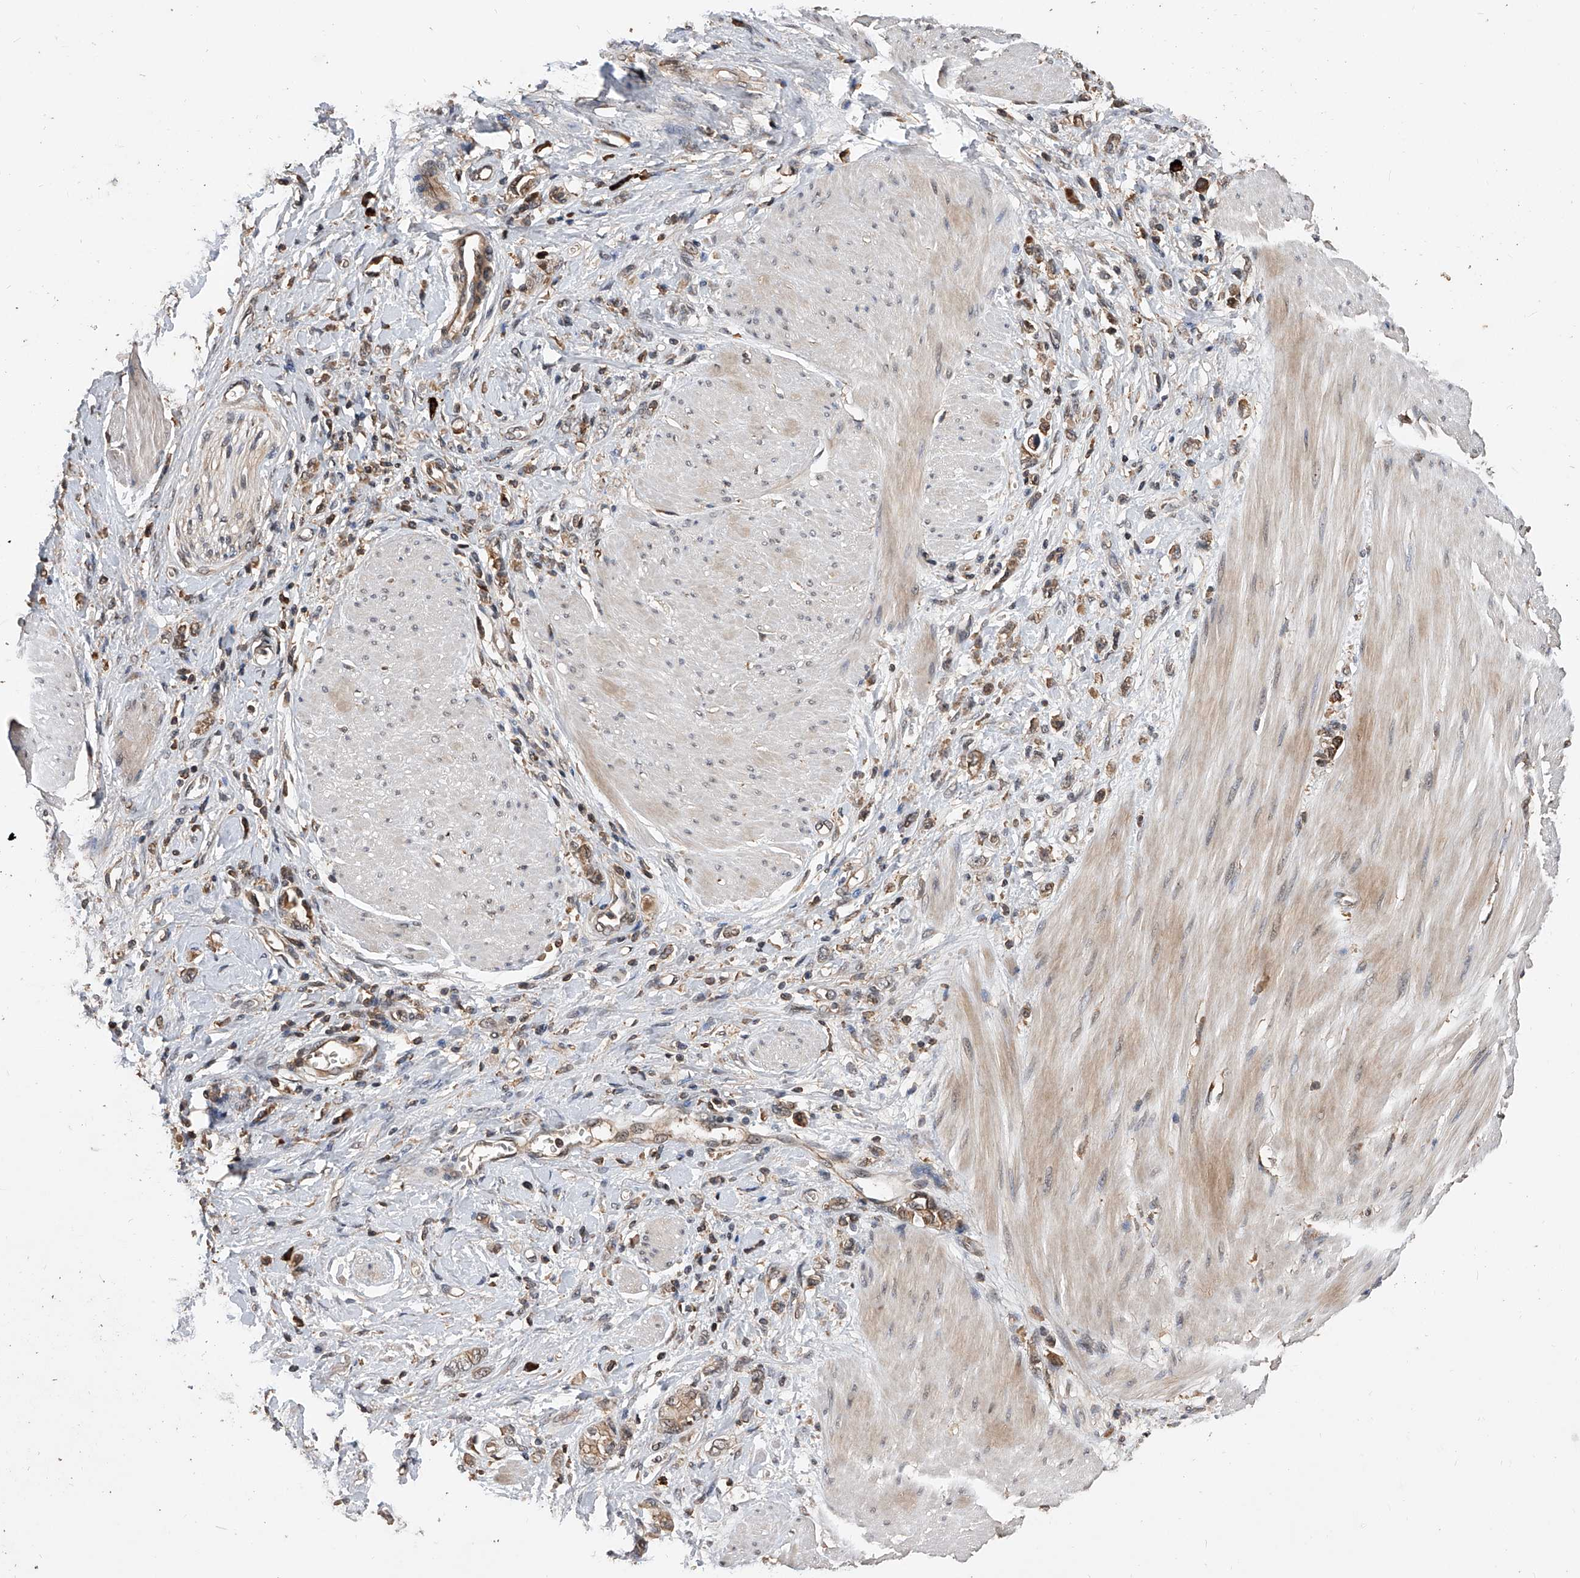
{"staining": {"intensity": "weak", "quantity": ">75%", "location": "cytoplasmic/membranous"}, "tissue": "stomach cancer", "cell_type": "Tumor cells", "image_type": "cancer", "snomed": [{"axis": "morphology", "description": "Adenocarcinoma, NOS"}, {"axis": "topography", "description": "Stomach"}], "caption": "Adenocarcinoma (stomach) stained for a protein demonstrates weak cytoplasmic/membranous positivity in tumor cells. (brown staining indicates protein expression, while blue staining denotes nuclei).", "gene": "CFAP410", "patient": {"sex": "female", "age": 76}}